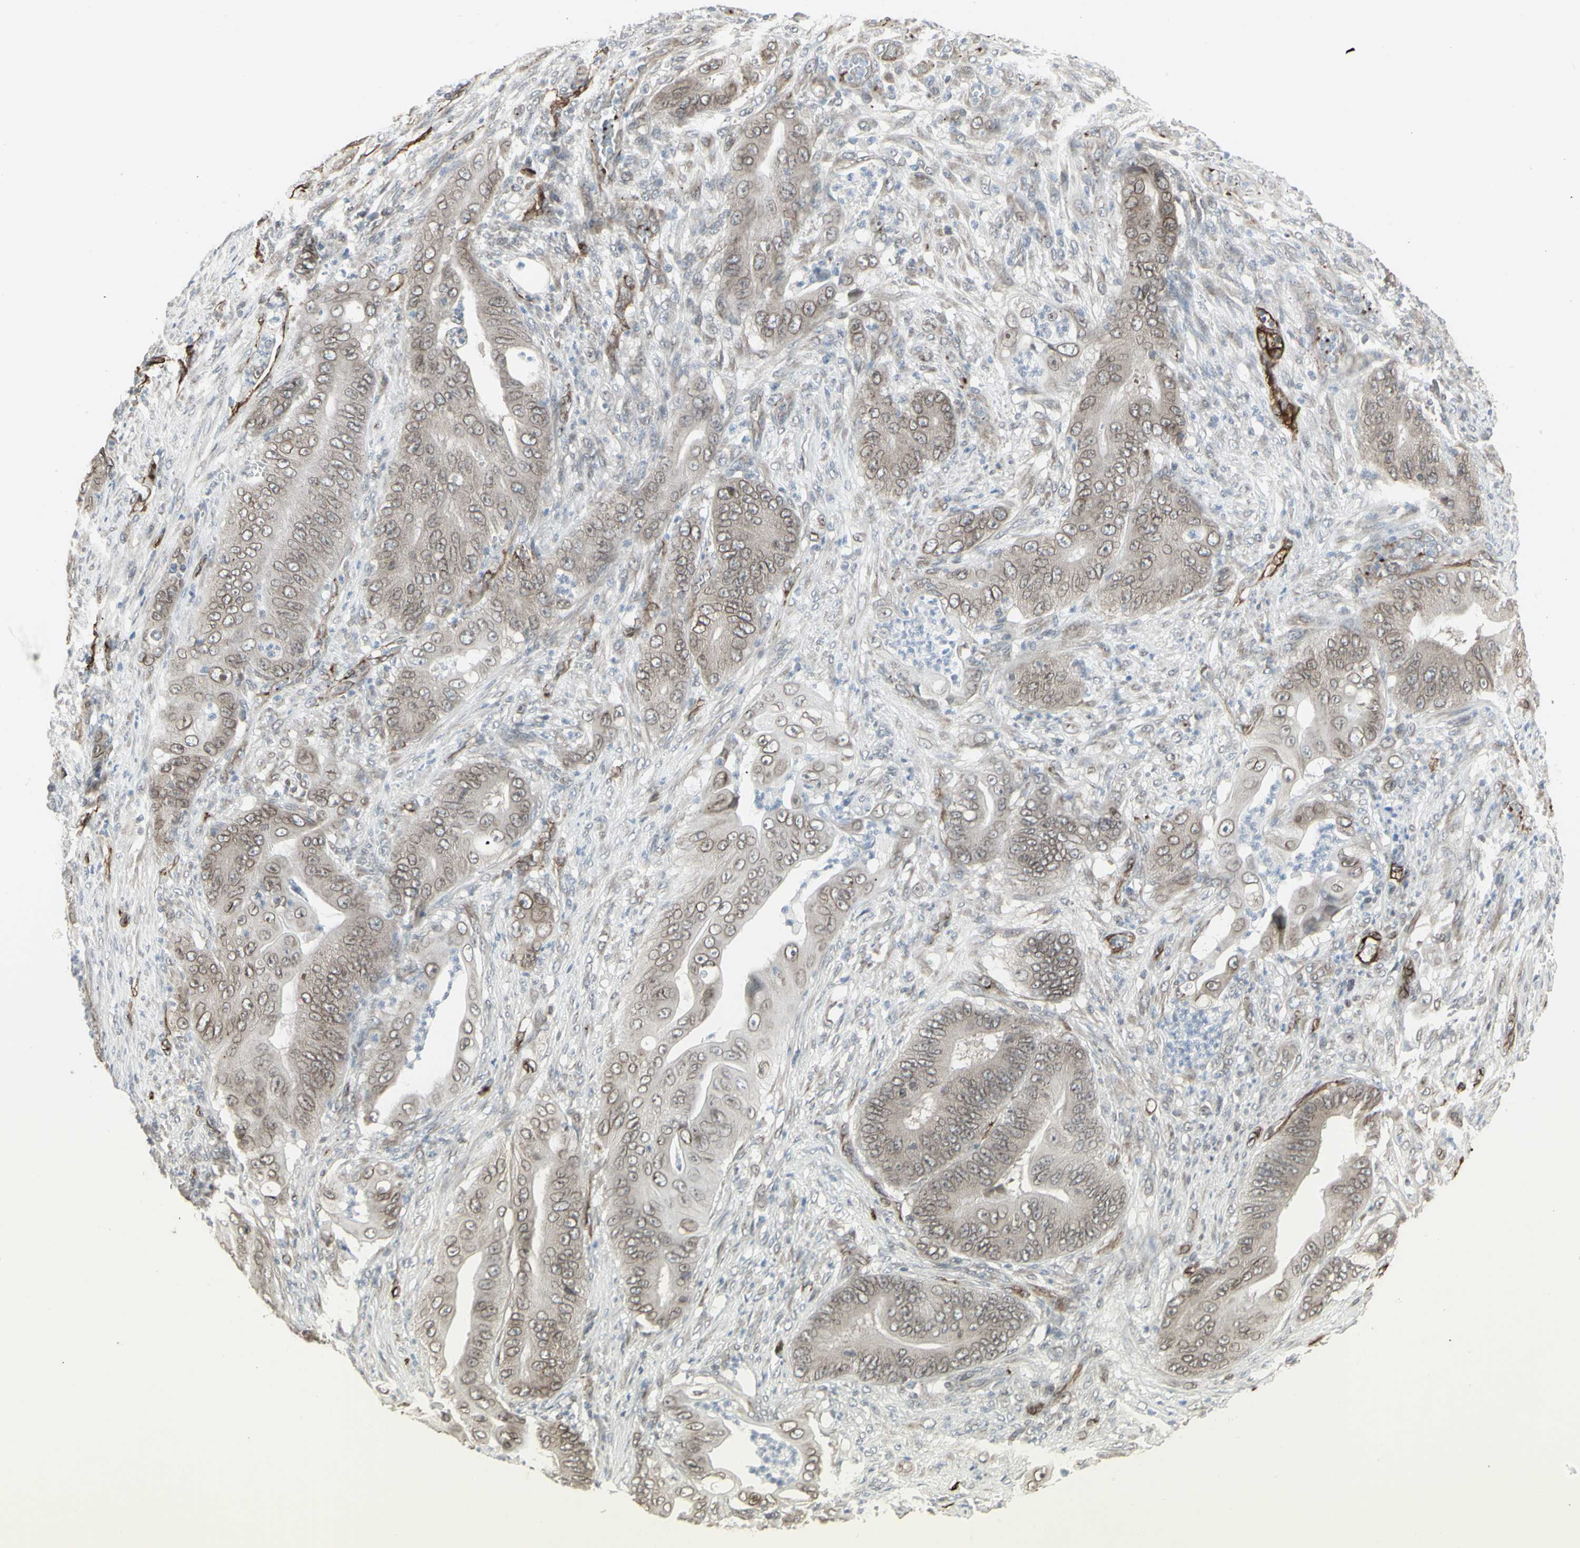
{"staining": {"intensity": "moderate", "quantity": ">75%", "location": "cytoplasmic/membranous,nuclear"}, "tissue": "stomach cancer", "cell_type": "Tumor cells", "image_type": "cancer", "snomed": [{"axis": "morphology", "description": "Adenocarcinoma, NOS"}, {"axis": "topography", "description": "Stomach"}], "caption": "Stomach cancer (adenocarcinoma) stained with a protein marker demonstrates moderate staining in tumor cells.", "gene": "DTX3L", "patient": {"sex": "female", "age": 73}}